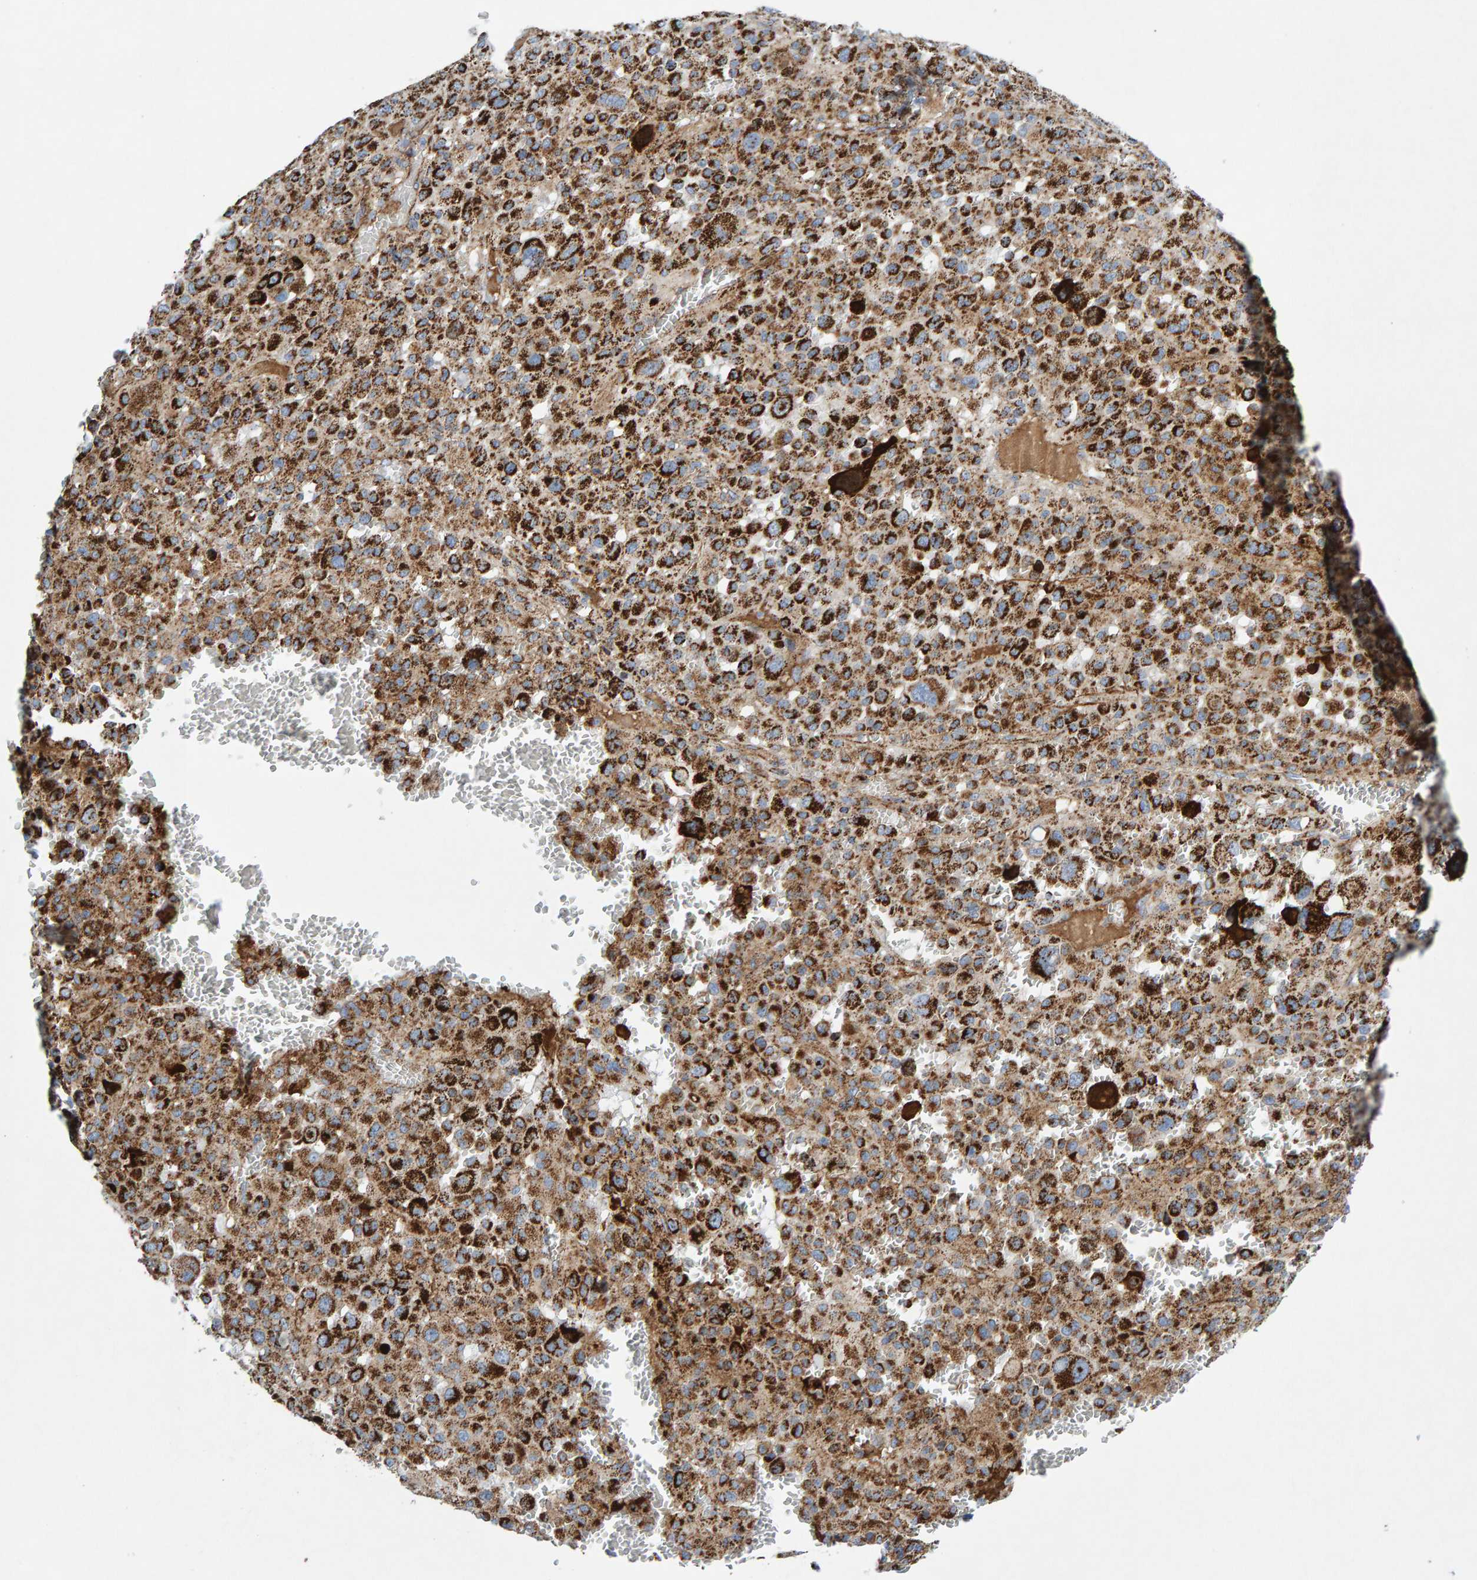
{"staining": {"intensity": "strong", "quantity": ">75%", "location": "cytoplasmic/membranous"}, "tissue": "melanoma", "cell_type": "Tumor cells", "image_type": "cancer", "snomed": [{"axis": "morphology", "description": "Malignant melanoma, Metastatic site"}, {"axis": "topography", "description": "Skin"}], "caption": "There is high levels of strong cytoplasmic/membranous positivity in tumor cells of malignant melanoma (metastatic site), as demonstrated by immunohistochemical staining (brown color).", "gene": "GGTA1", "patient": {"sex": "female", "age": 74}}